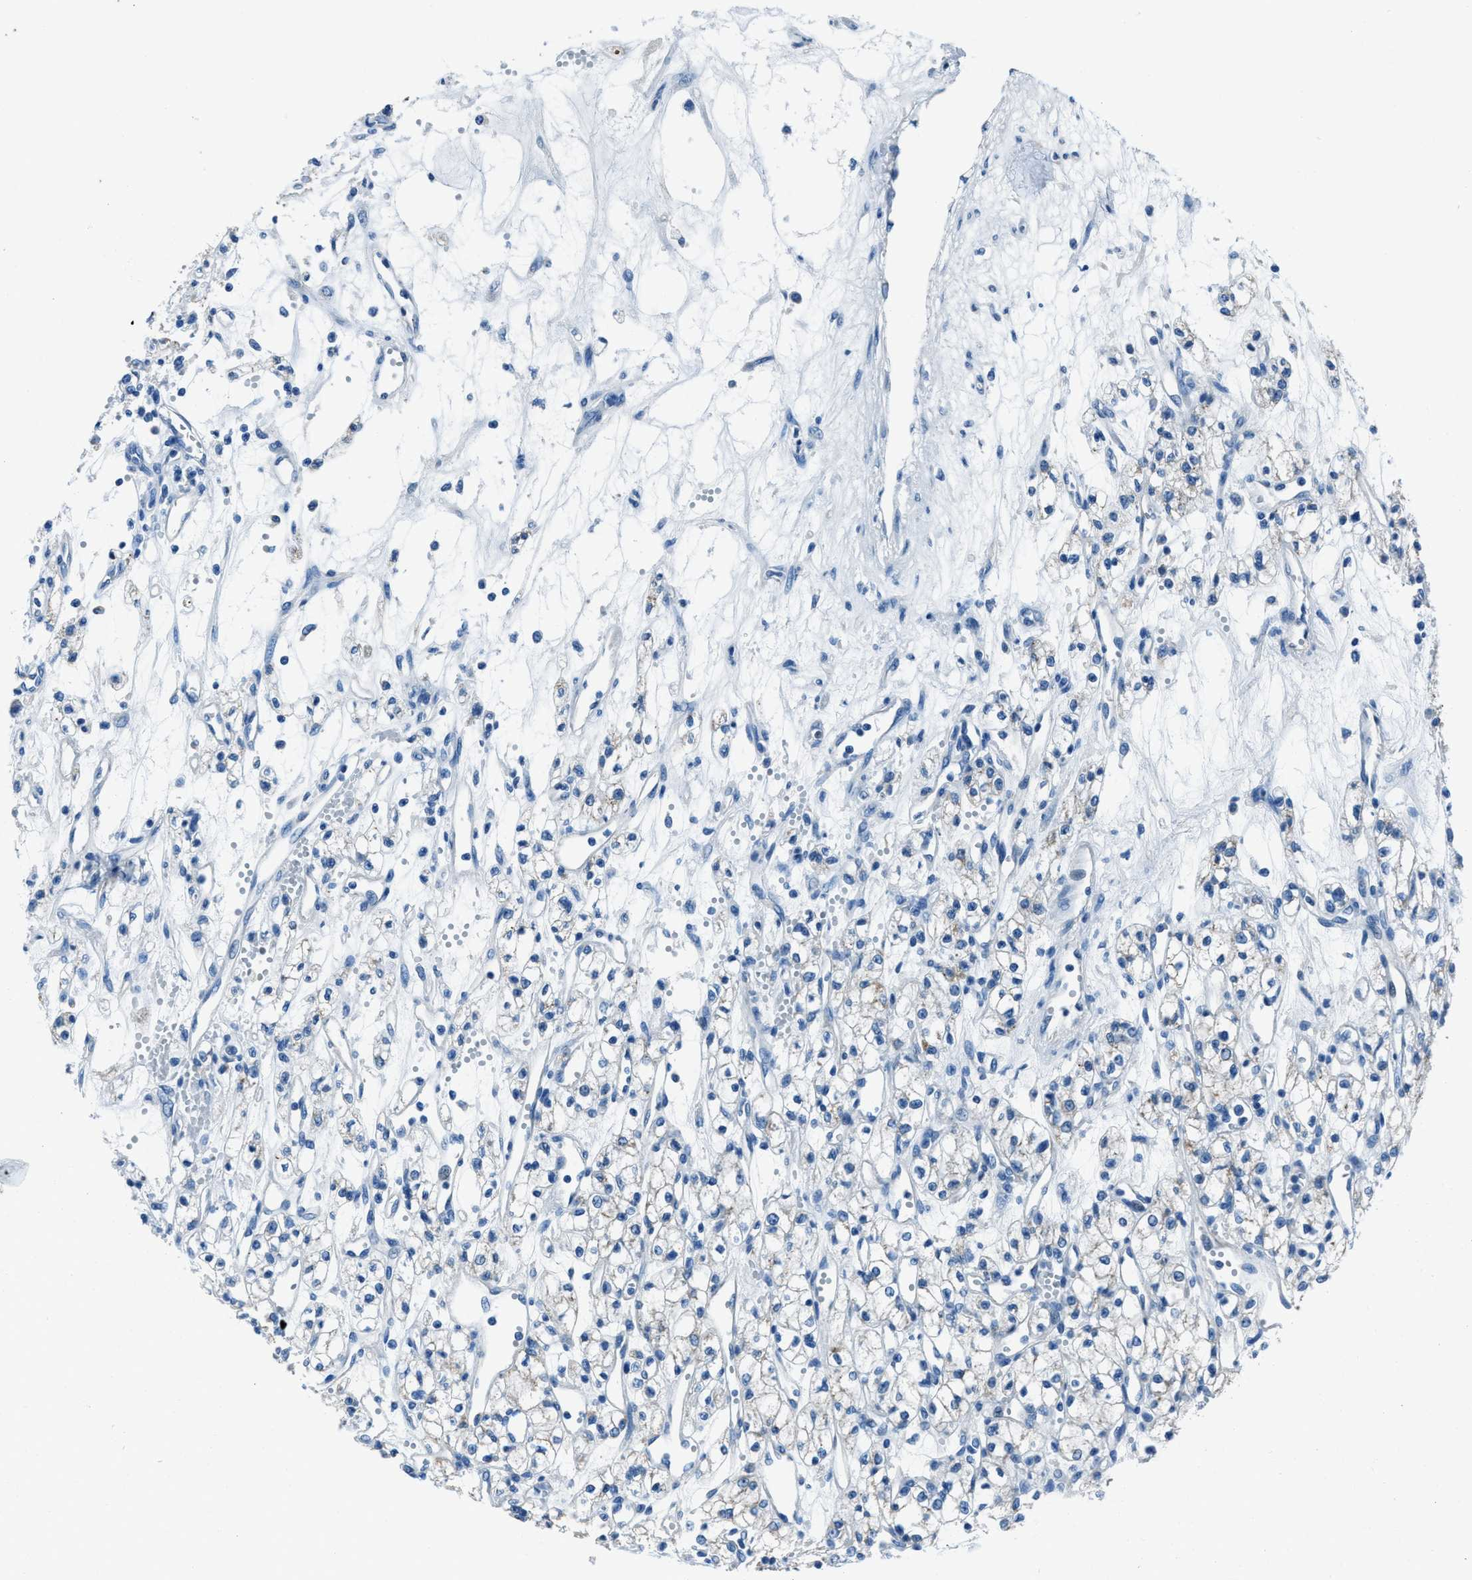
{"staining": {"intensity": "negative", "quantity": "none", "location": "none"}, "tissue": "renal cancer", "cell_type": "Tumor cells", "image_type": "cancer", "snomed": [{"axis": "morphology", "description": "Adenocarcinoma, NOS"}, {"axis": "topography", "description": "Kidney"}], "caption": "High power microscopy photomicrograph of an immunohistochemistry (IHC) photomicrograph of adenocarcinoma (renal), revealing no significant staining in tumor cells.", "gene": "AMACR", "patient": {"sex": "male", "age": 59}}